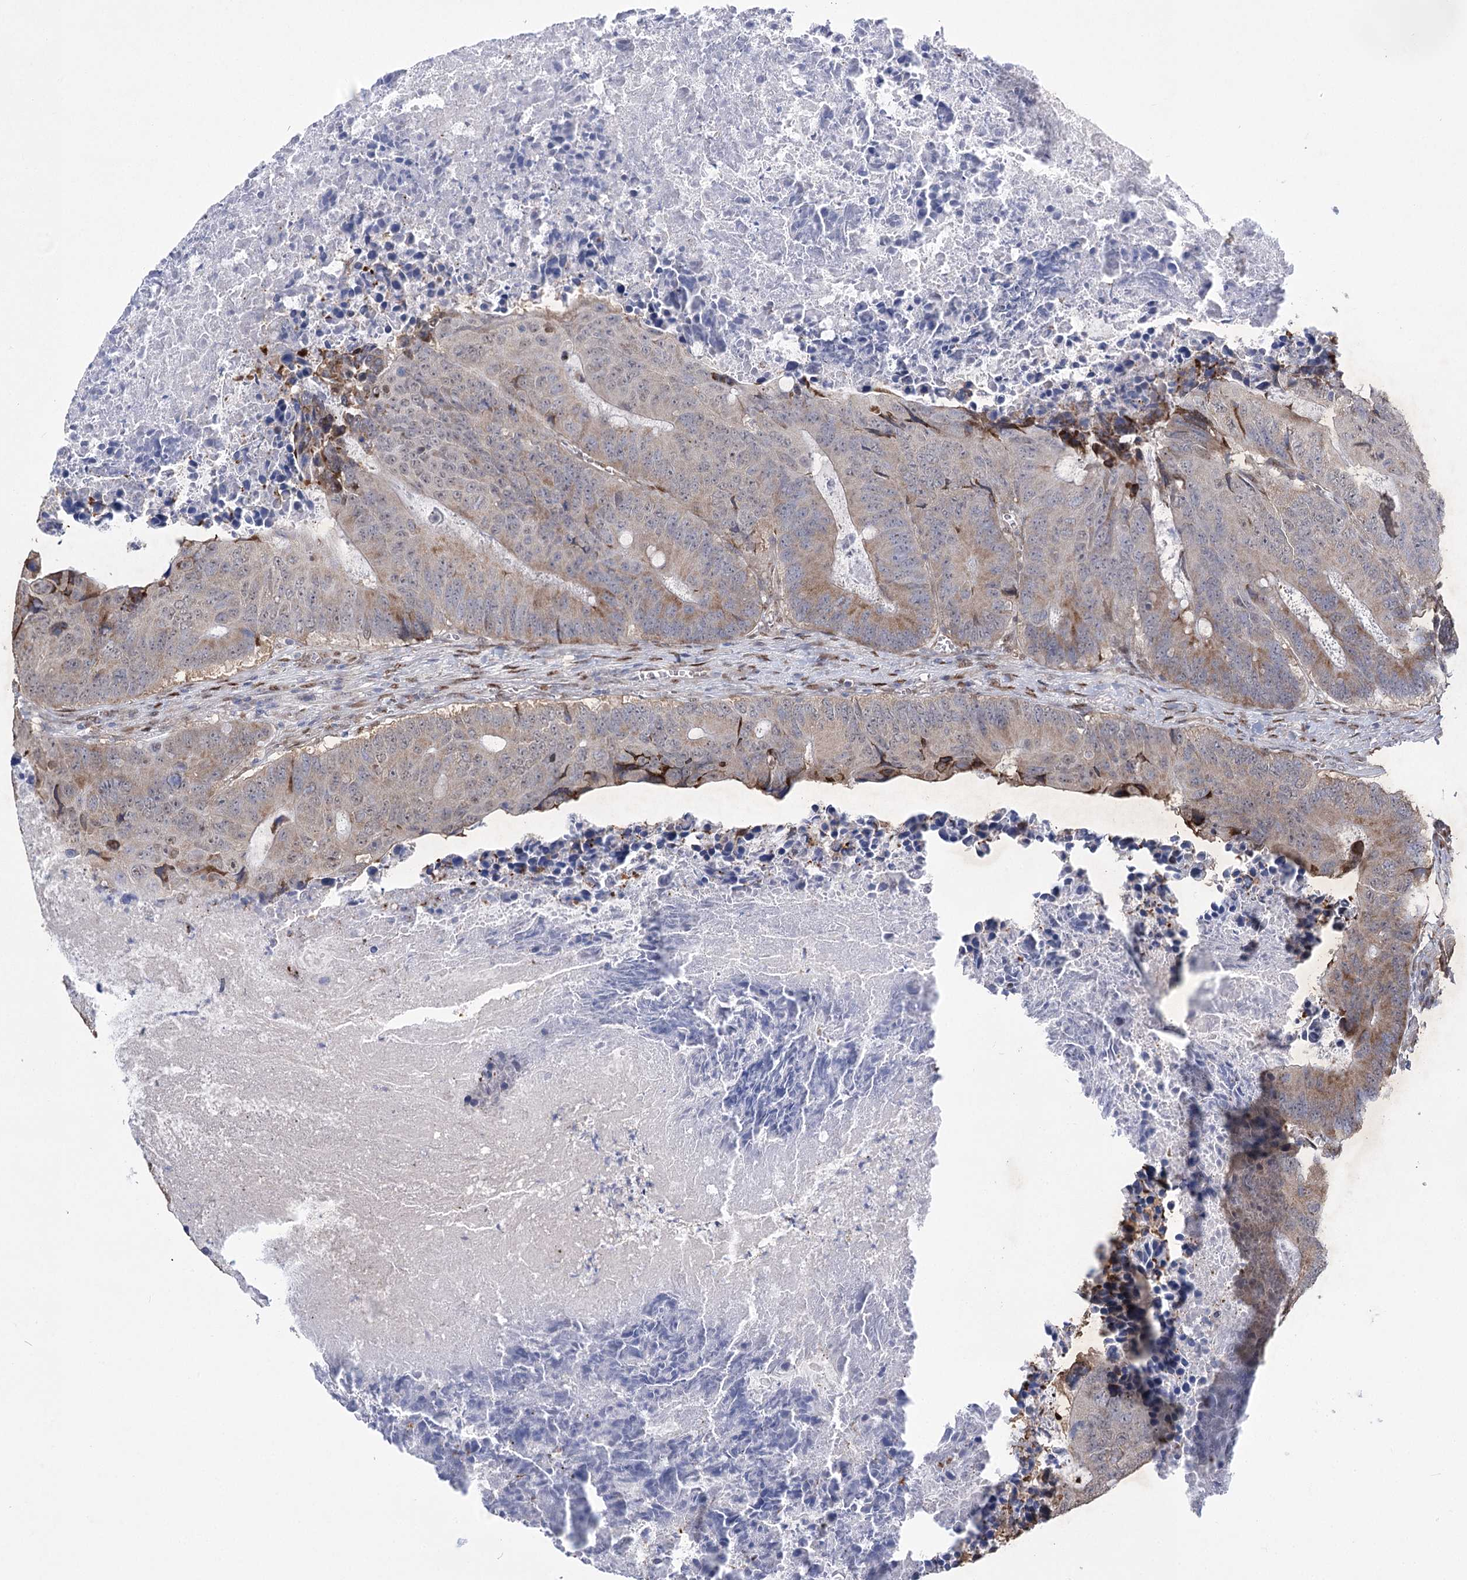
{"staining": {"intensity": "moderate", "quantity": ">75%", "location": "cytoplasmic/membranous,nuclear"}, "tissue": "colorectal cancer", "cell_type": "Tumor cells", "image_type": "cancer", "snomed": [{"axis": "morphology", "description": "Adenocarcinoma, NOS"}, {"axis": "topography", "description": "Colon"}], "caption": "Colorectal adenocarcinoma stained with IHC reveals moderate cytoplasmic/membranous and nuclear staining in about >75% of tumor cells.", "gene": "NFU1", "patient": {"sex": "male", "age": 87}}